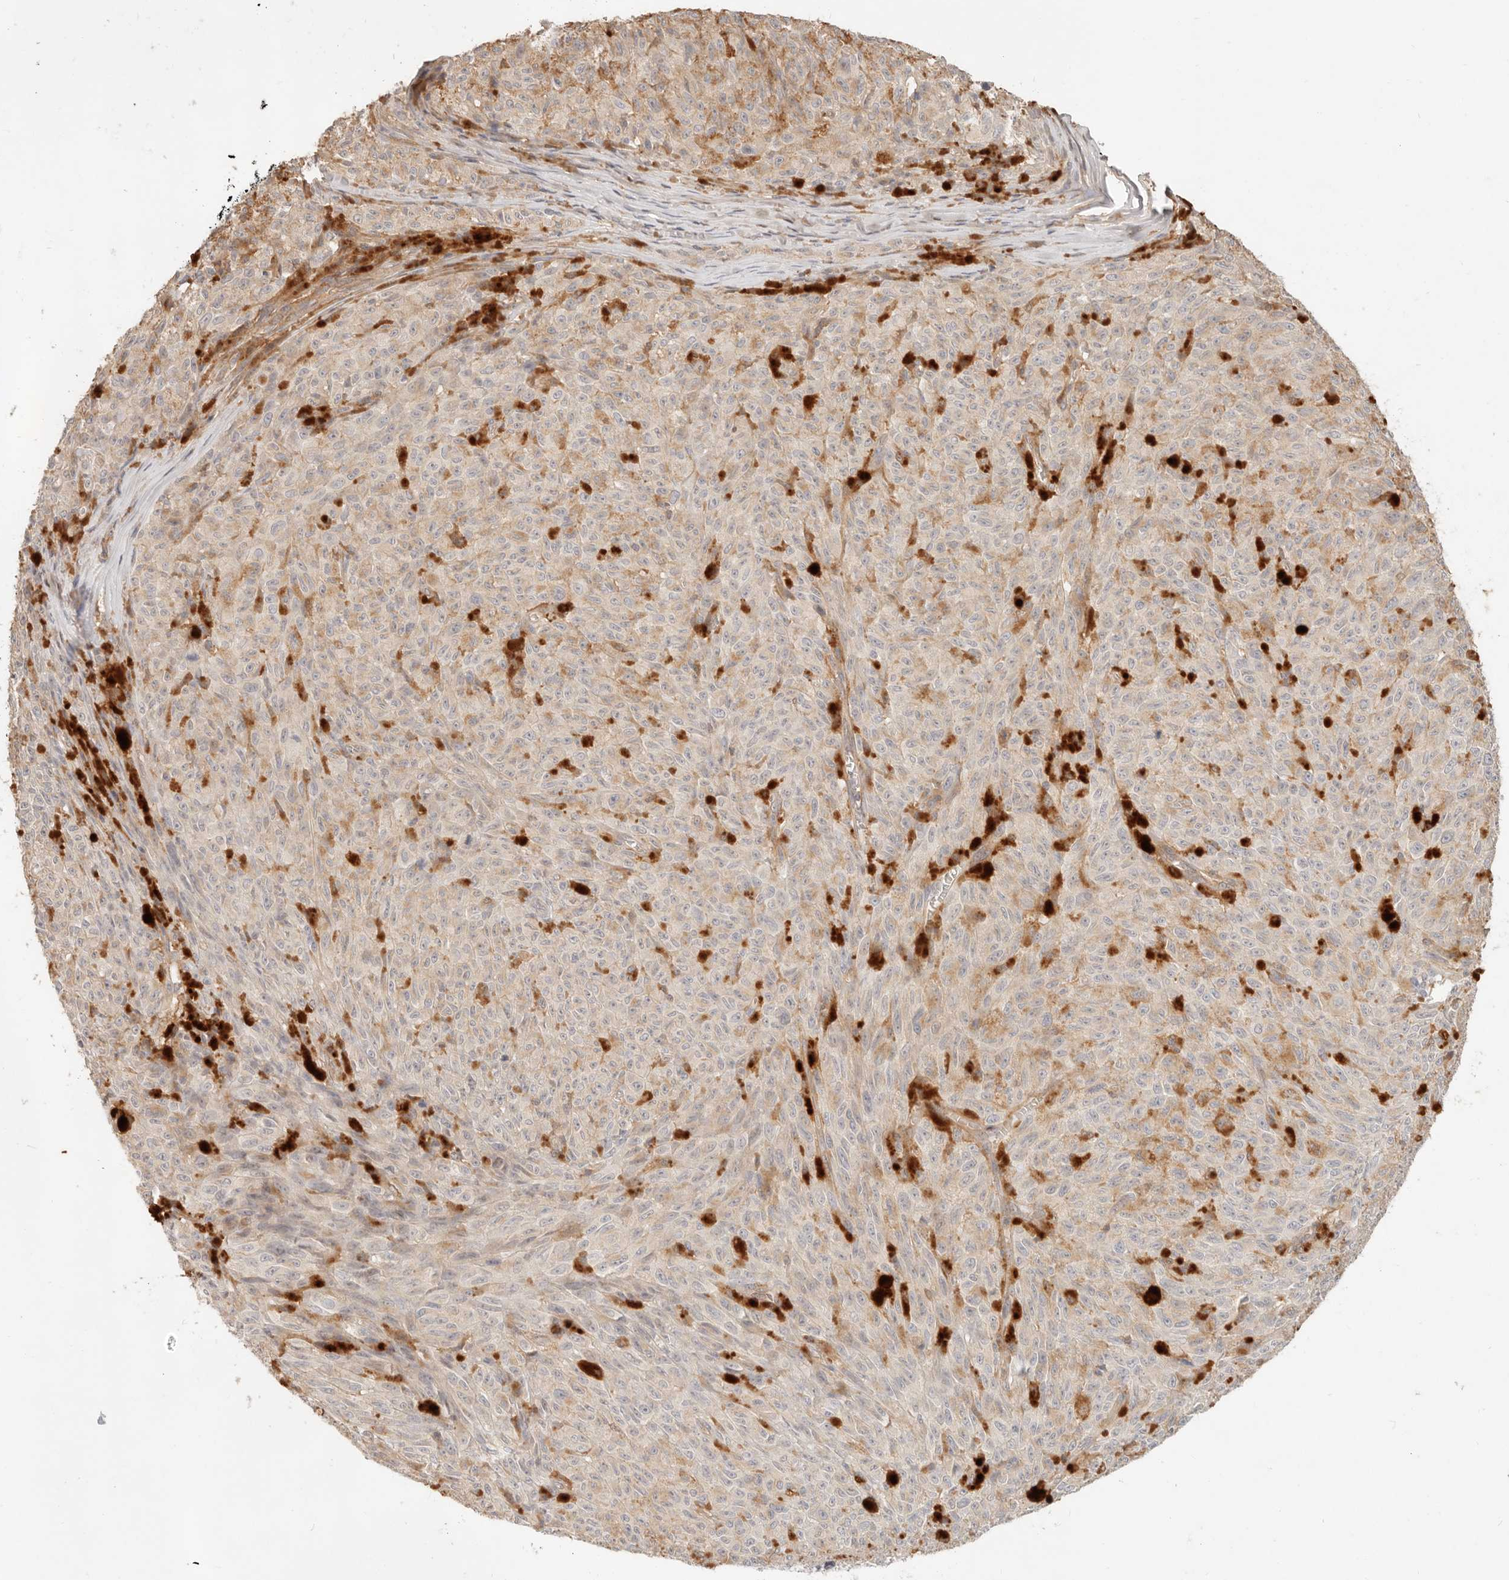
{"staining": {"intensity": "negative", "quantity": "none", "location": "none"}, "tissue": "melanoma", "cell_type": "Tumor cells", "image_type": "cancer", "snomed": [{"axis": "morphology", "description": "Malignant melanoma, NOS"}, {"axis": "topography", "description": "Skin"}], "caption": "This micrograph is of melanoma stained with IHC to label a protein in brown with the nuclei are counter-stained blue. There is no positivity in tumor cells.", "gene": "NECAP2", "patient": {"sex": "female", "age": 82}}